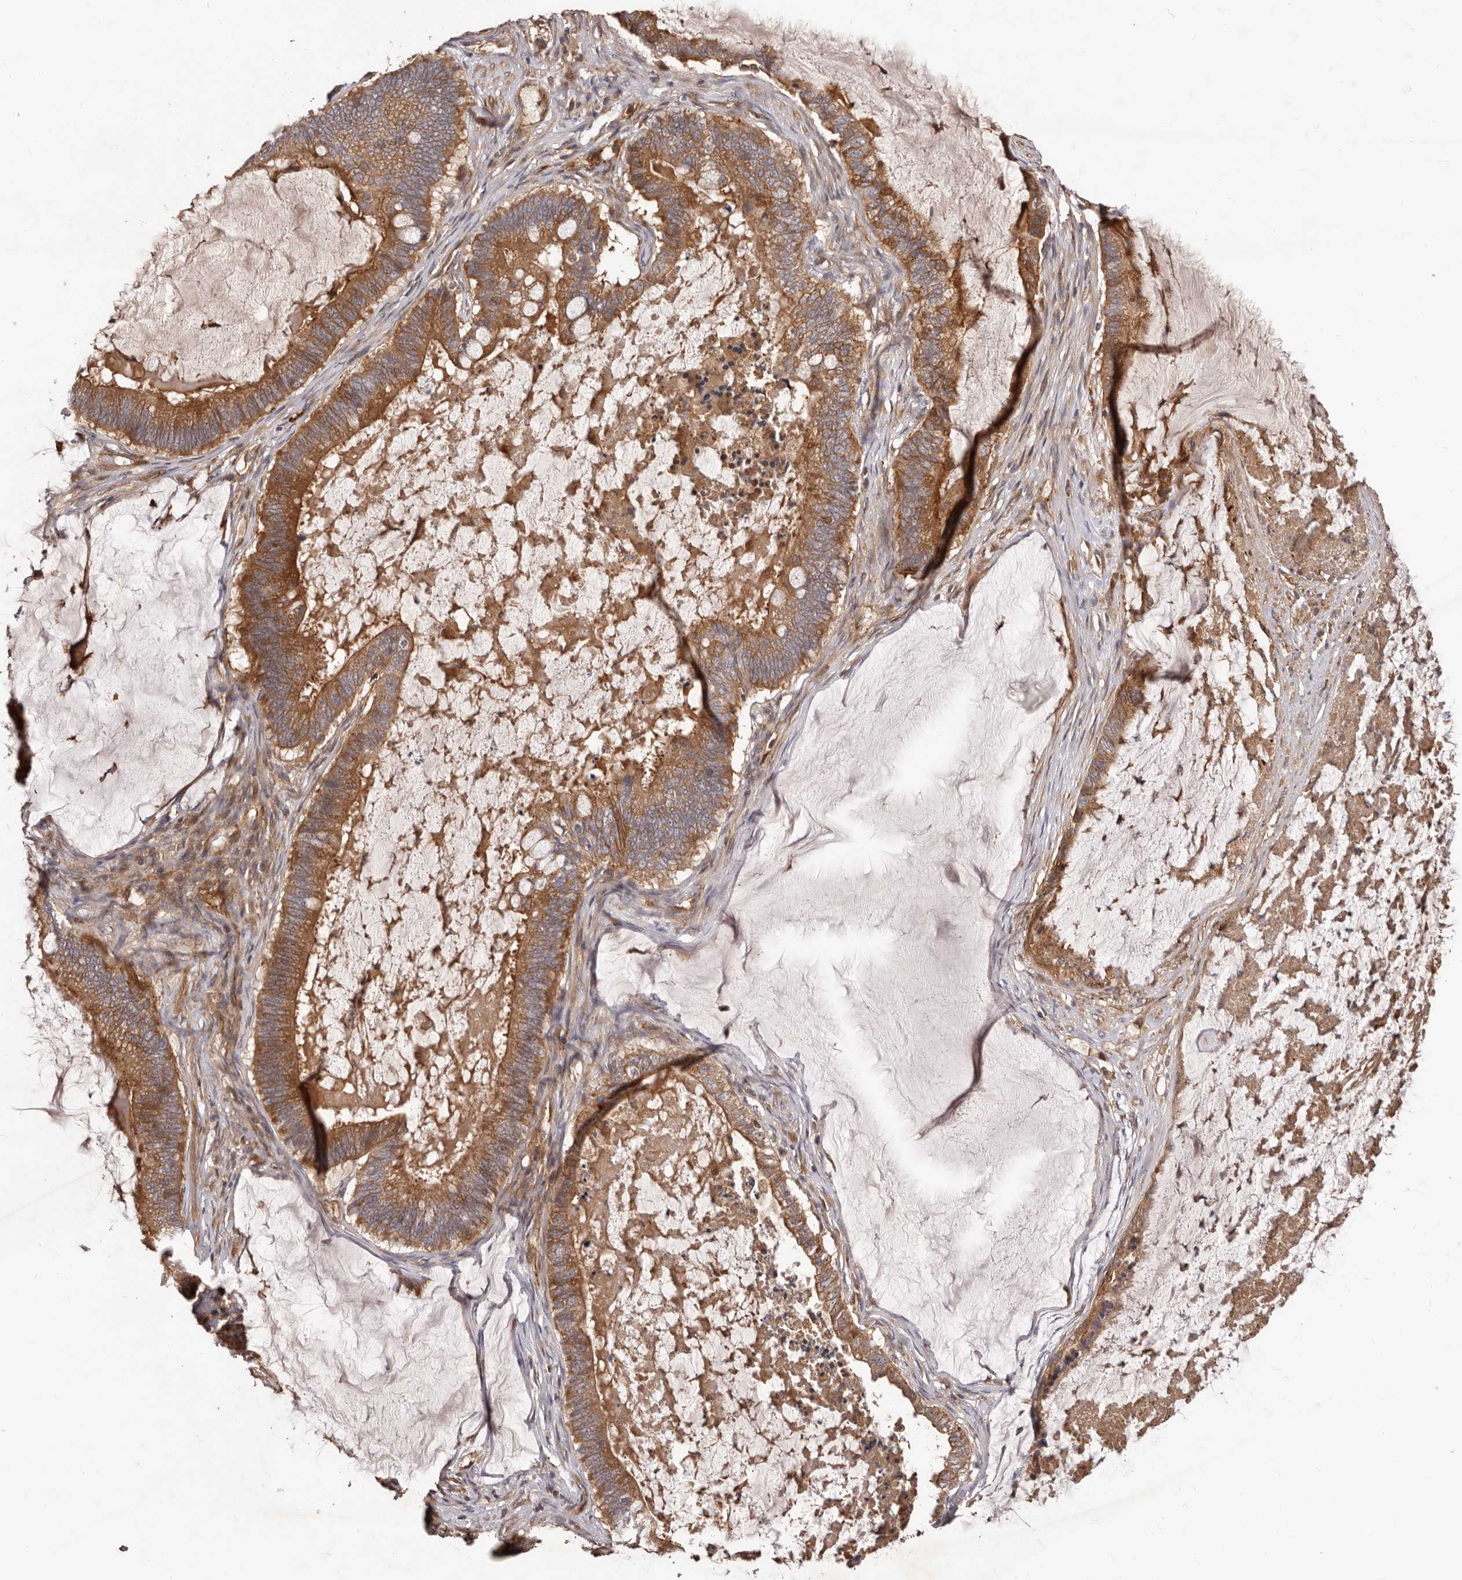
{"staining": {"intensity": "moderate", "quantity": ">75%", "location": "cytoplasmic/membranous"}, "tissue": "ovarian cancer", "cell_type": "Tumor cells", "image_type": "cancer", "snomed": [{"axis": "morphology", "description": "Cystadenocarcinoma, mucinous, NOS"}, {"axis": "topography", "description": "Ovary"}], "caption": "Immunohistochemistry (IHC) micrograph of neoplastic tissue: ovarian mucinous cystadenocarcinoma stained using IHC shows medium levels of moderate protein expression localized specifically in the cytoplasmic/membranous of tumor cells, appearing as a cytoplasmic/membranous brown color.", "gene": "GTPBP1", "patient": {"sex": "female", "age": 61}}